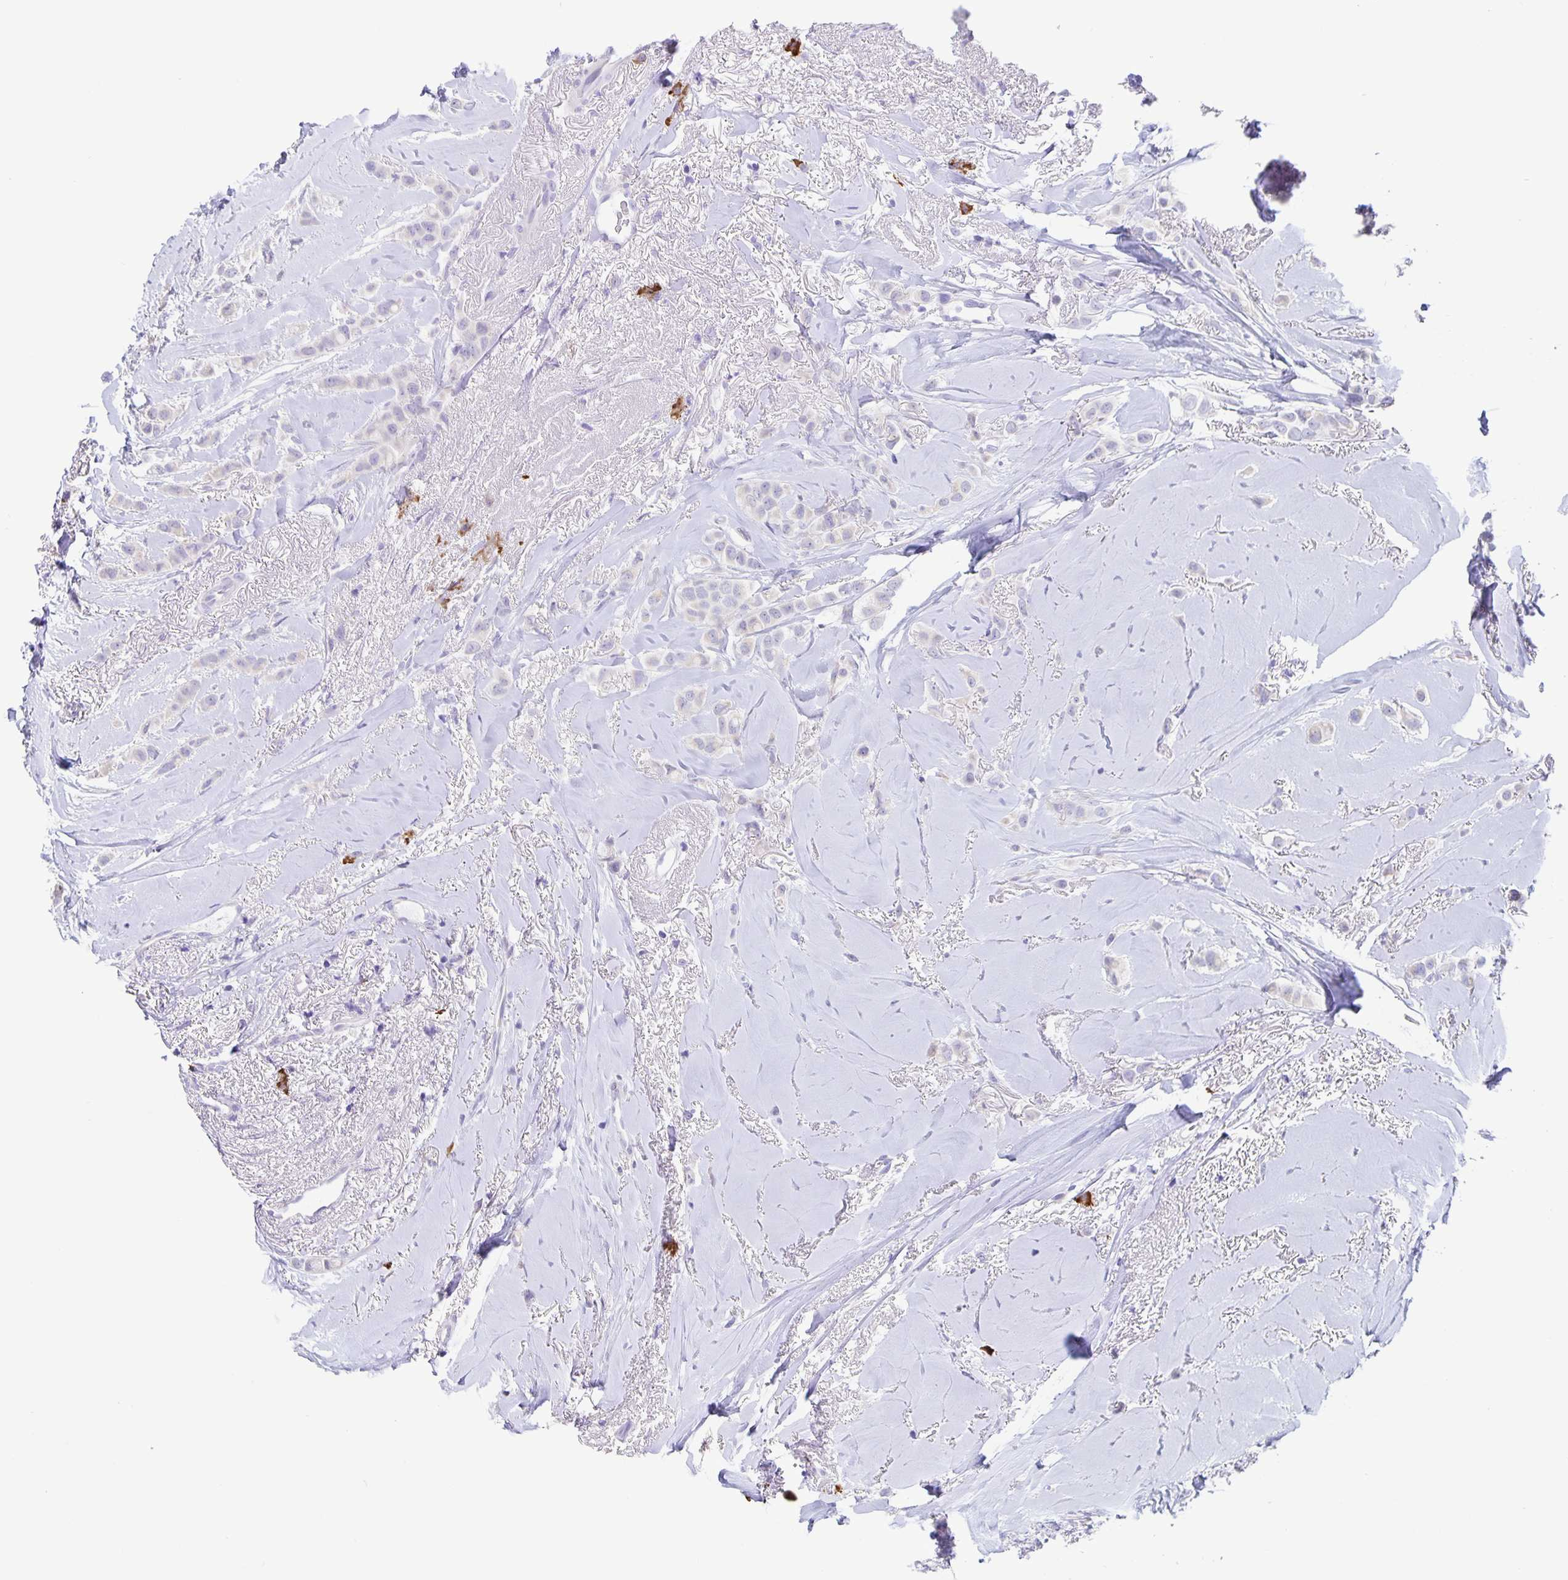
{"staining": {"intensity": "negative", "quantity": "none", "location": "none"}, "tissue": "breast cancer", "cell_type": "Tumor cells", "image_type": "cancer", "snomed": [{"axis": "morphology", "description": "Lobular carcinoma"}, {"axis": "topography", "description": "Breast"}], "caption": "Histopathology image shows no significant protein expression in tumor cells of breast lobular carcinoma. The staining was performed using DAB to visualize the protein expression in brown, while the nuclei were stained in blue with hematoxylin (Magnification: 20x).", "gene": "ERMN", "patient": {"sex": "female", "age": 66}}